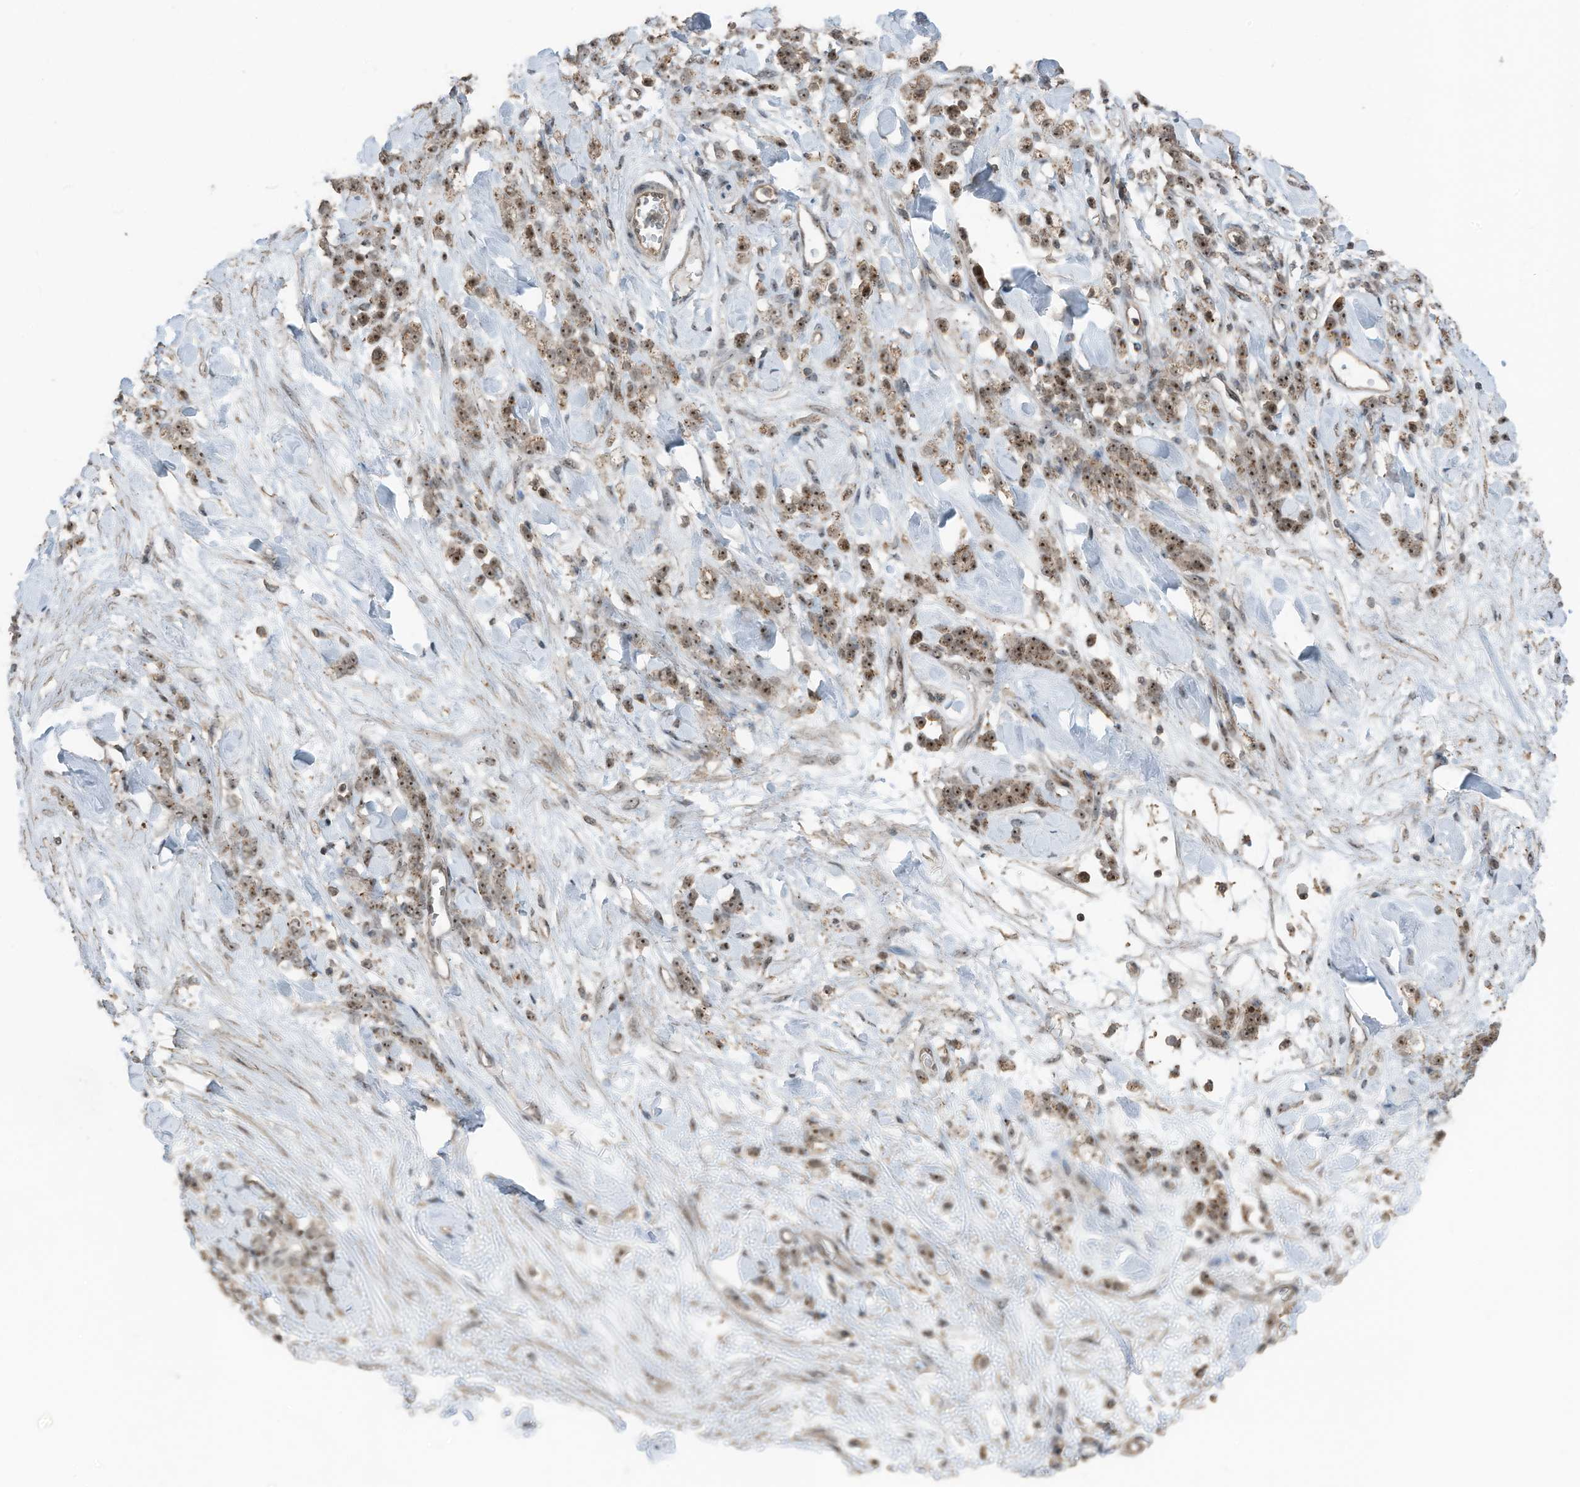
{"staining": {"intensity": "moderate", "quantity": ">75%", "location": "cytoplasmic/membranous,nuclear"}, "tissue": "stomach cancer", "cell_type": "Tumor cells", "image_type": "cancer", "snomed": [{"axis": "morphology", "description": "Normal tissue, NOS"}, {"axis": "morphology", "description": "Adenocarcinoma, NOS"}, {"axis": "topography", "description": "Stomach"}], "caption": "Stomach adenocarcinoma stained with a brown dye displays moderate cytoplasmic/membranous and nuclear positive positivity in about >75% of tumor cells.", "gene": "UTP3", "patient": {"sex": "male", "age": 82}}